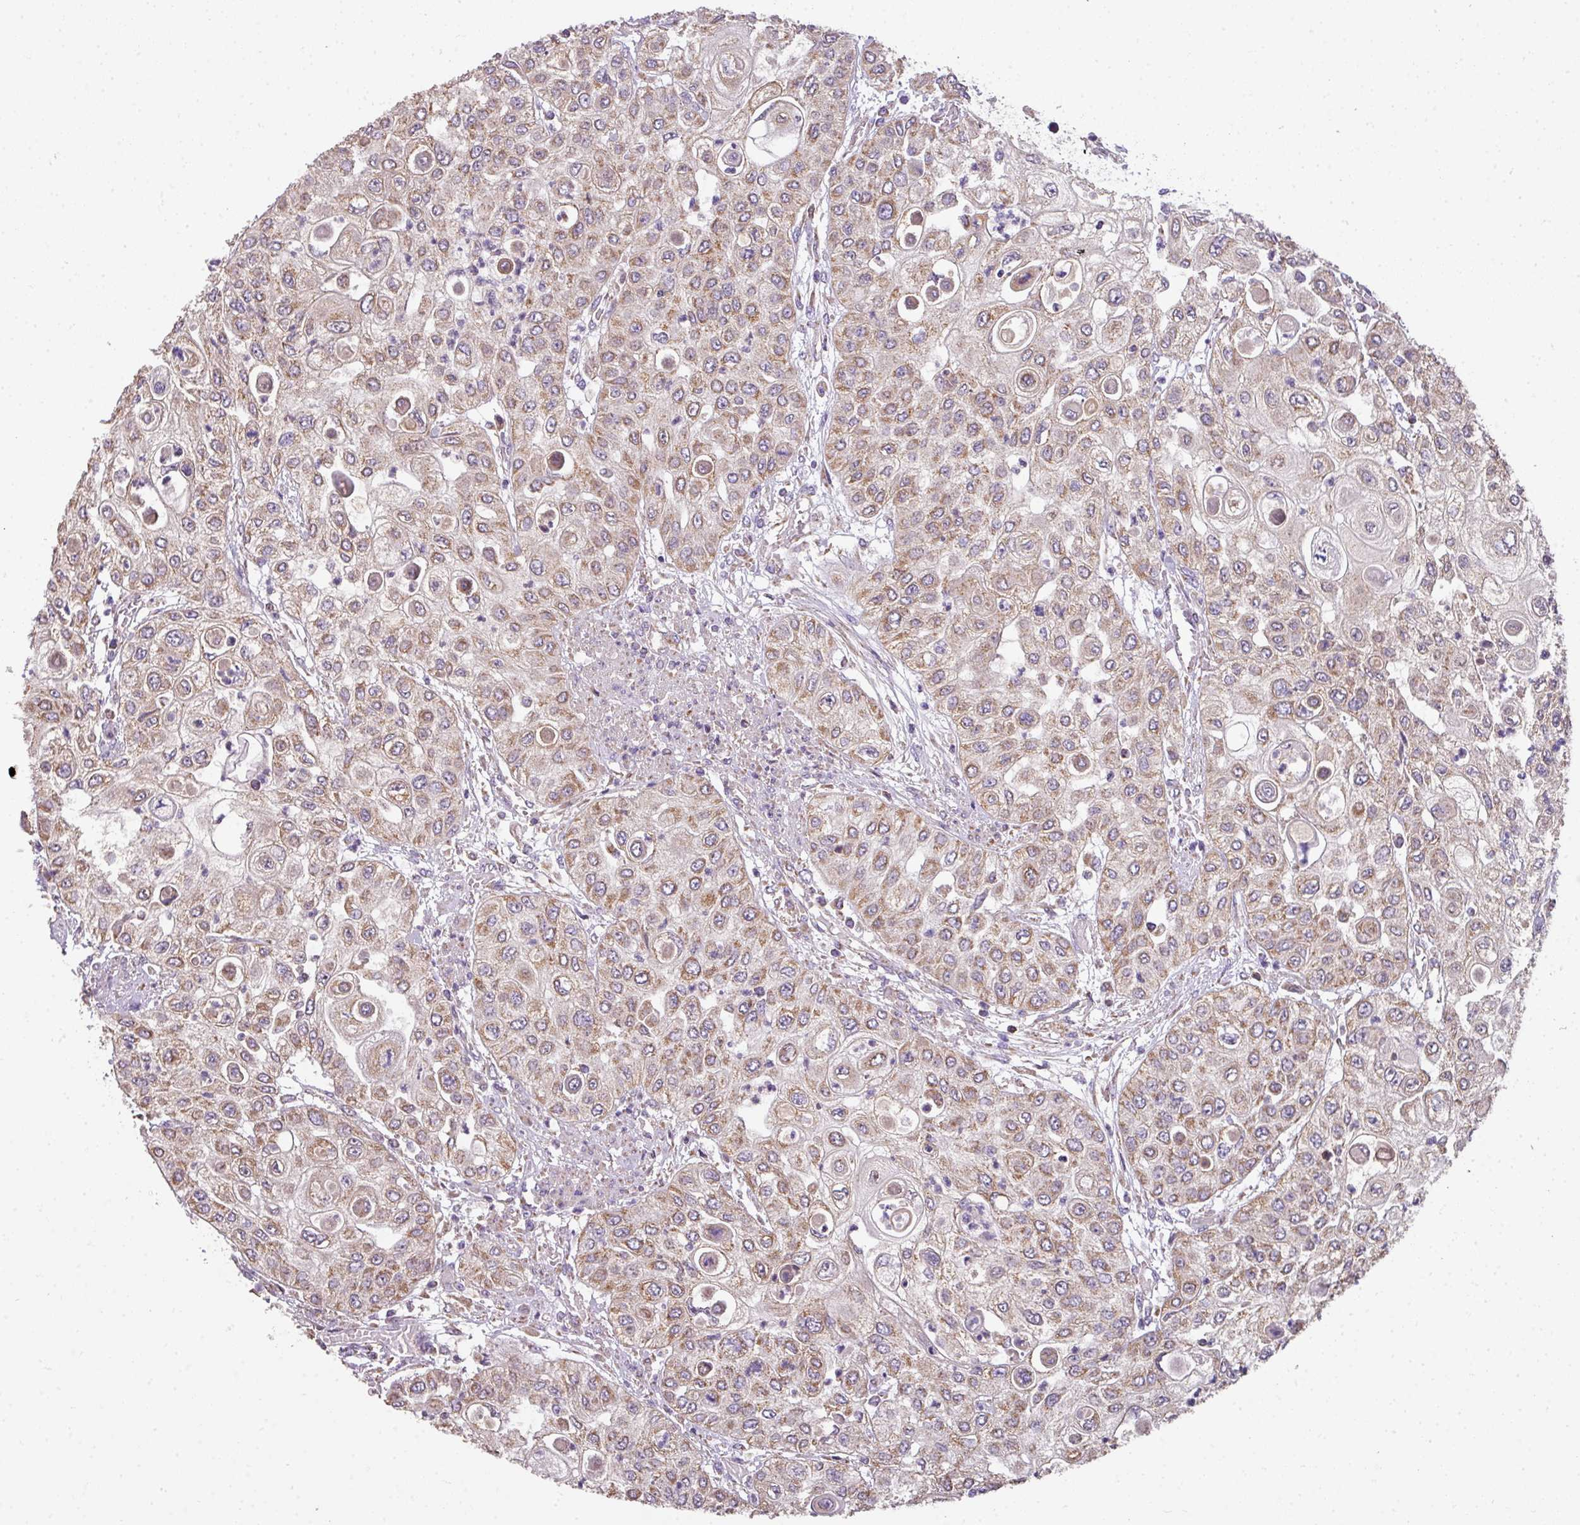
{"staining": {"intensity": "moderate", "quantity": ">75%", "location": "cytoplasmic/membranous"}, "tissue": "urothelial cancer", "cell_type": "Tumor cells", "image_type": "cancer", "snomed": [{"axis": "morphology", "description": "Urothelial carcinoma, High grade"}, {"axis": "topography", "description": "Urinary bladder"}], "caption": "Immunohistochemical staining of human high-grade urothelial carcinoma displays moderate cytoplasmic/membranous protein positivity in approximately >75% of tumor cells.", "gene": "PALS2", "patient": {"sex": "female", "age": 79}}